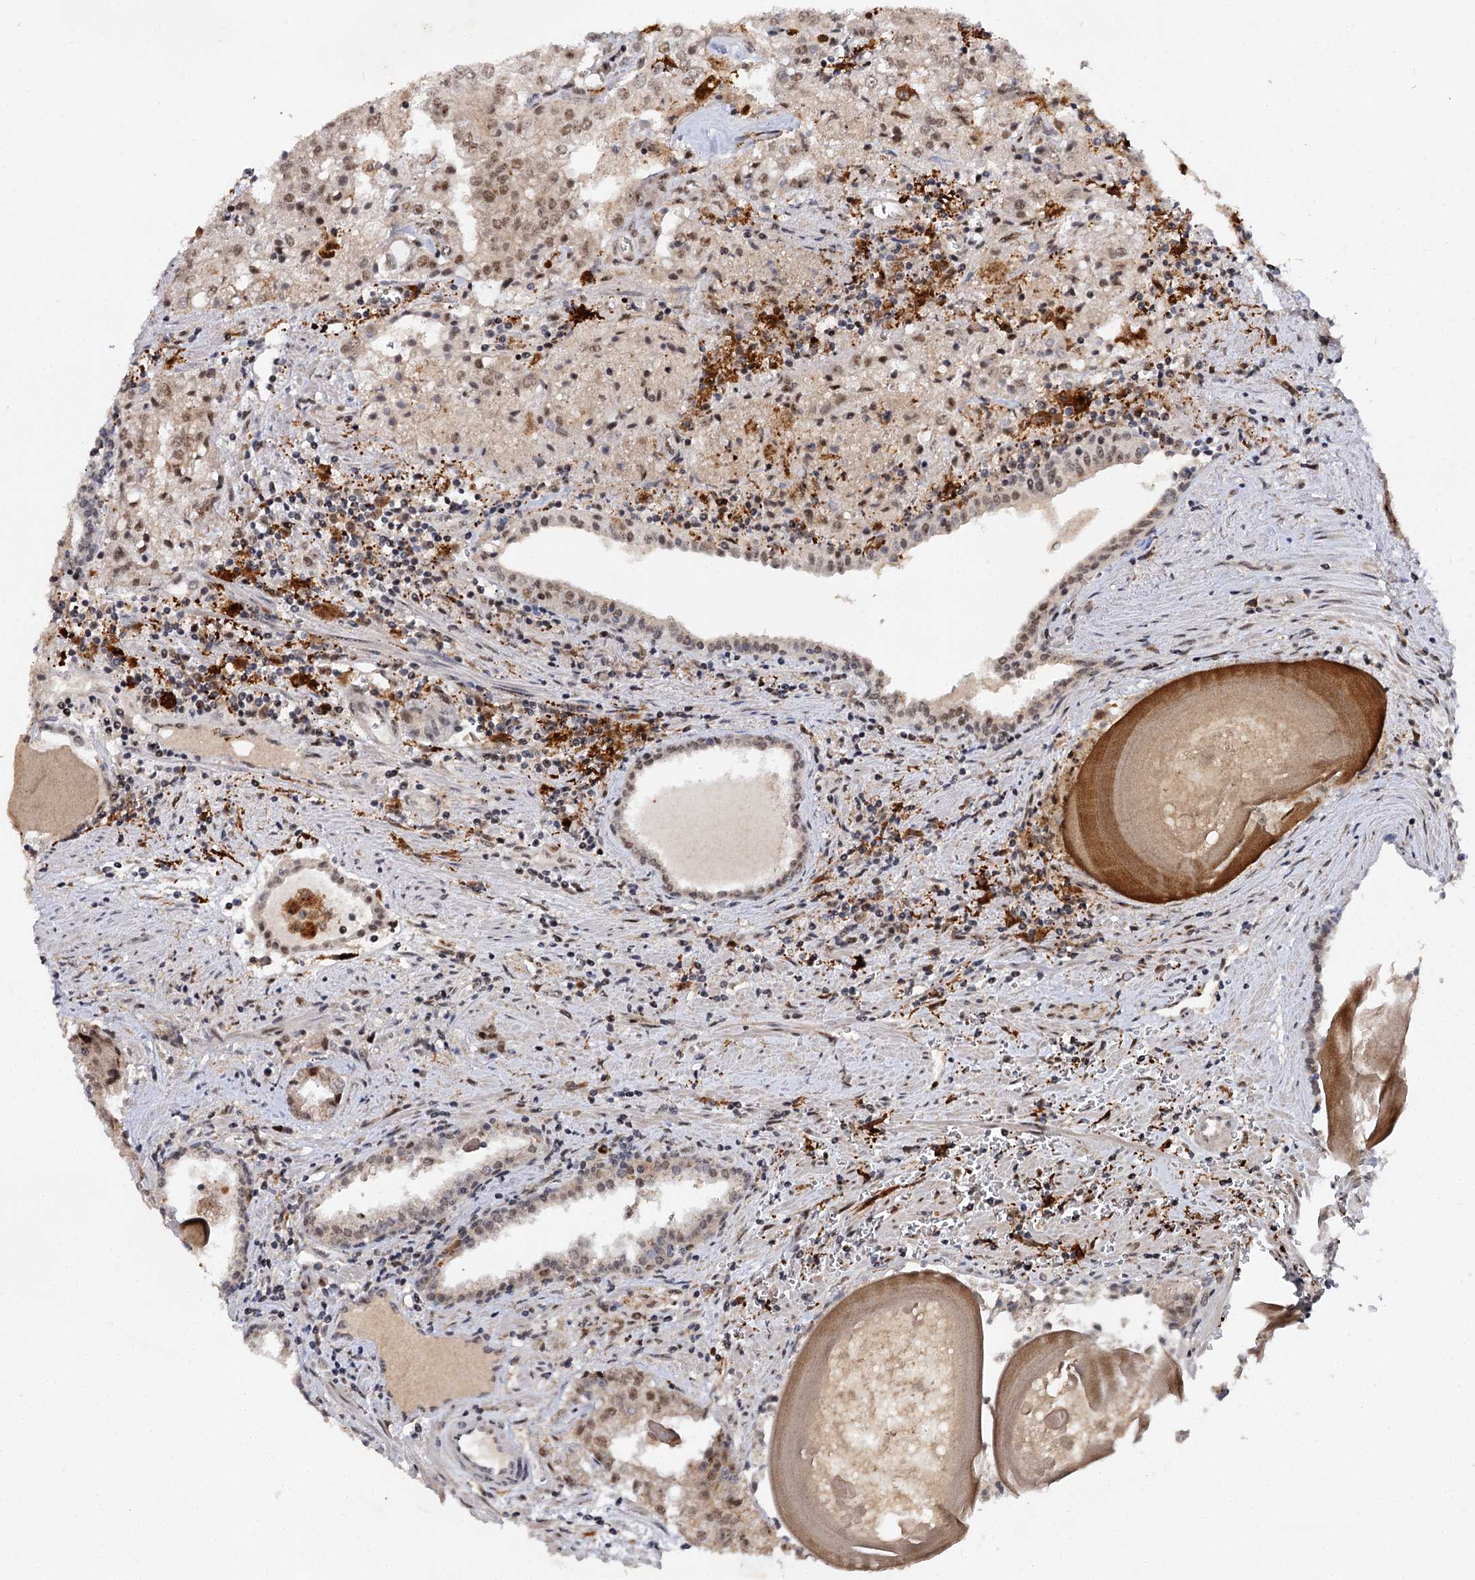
{"staining": {"intensity": "moderate", "quantity": ">75%", "location": "nuclear"}, "tissue": "prostate cancer", "cell_type": "Tumor cells", "image_type": "cancer", "snomed": [{"axis": "morphology", "description": "Adenocarcinoma, High grade"}, {"axis": "topography", "description": "Prostate"}], "caption": "Adenocarcinoma (high-grade) (prostate) was stained to show a protein in brown. There is medium levels of moderate nuclear positivity in about >75% of tumor cells.", "gene": "BUD13", "patient": {"sex": "male", "age": 68}}